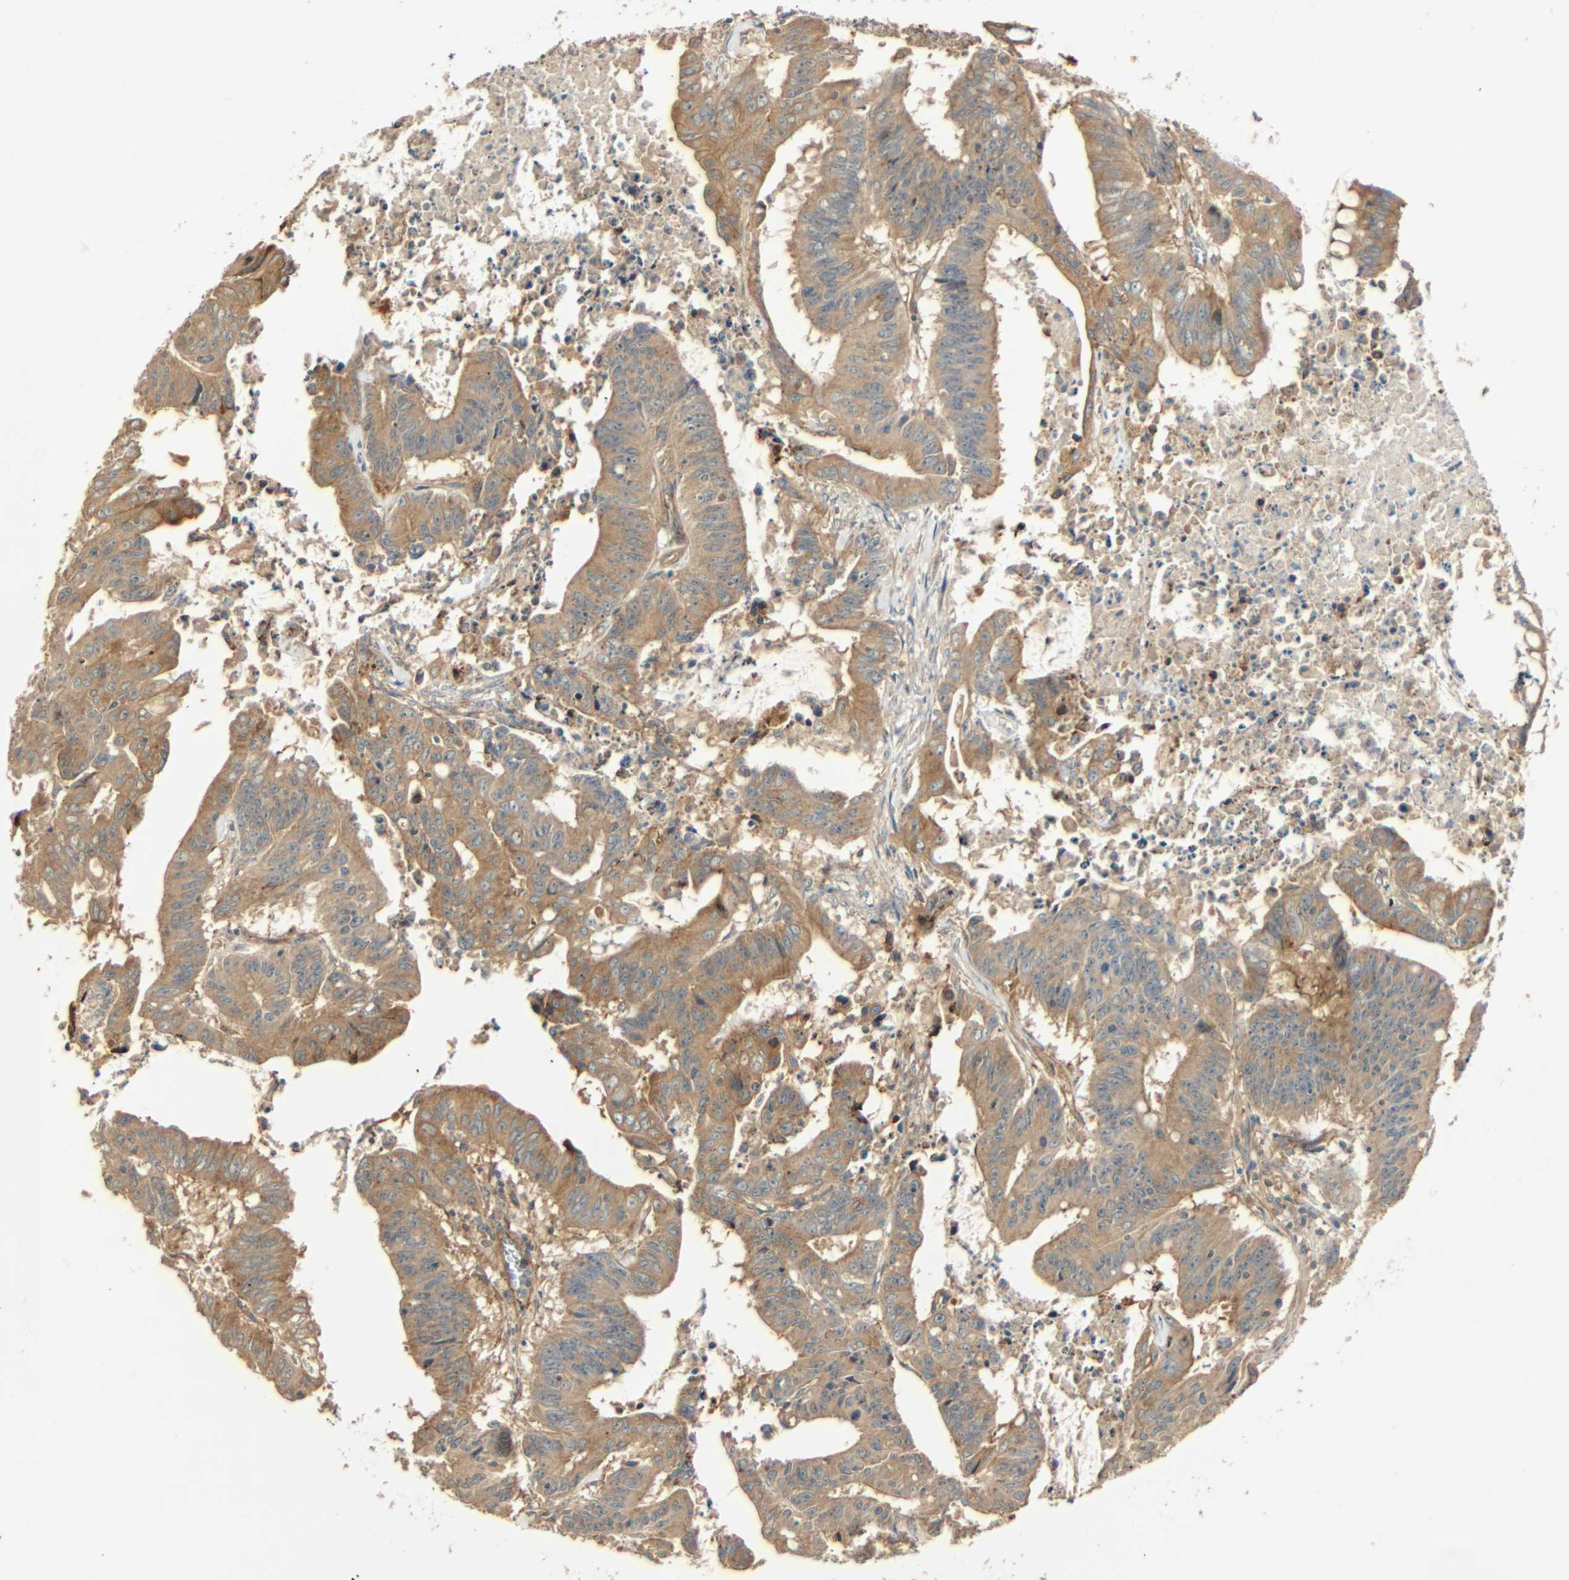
{"staining": {"intensity": "moderate", "quantity": ">75%", "location": "cytoplasmic/membranous"}, "tissue": "colorectal cancer", "cell_type": "Tumor cells", "image_type": "cancer", "snomed": [{"axis": "morphology", "description": "Adenocarcinoma, NOS"}, {"axis": "topography", "description": "Colon"}], "caption": "Tumor cells display medium levels of moderate cytoplasmic/membranous positivity in approximately >75% of cells in adenocarcinoma (colorectal). The protein is shown in brown color, while the nuclei are stained blue.", "gene": "GALK1", "patient": {"sex": "male", "age": 45}}